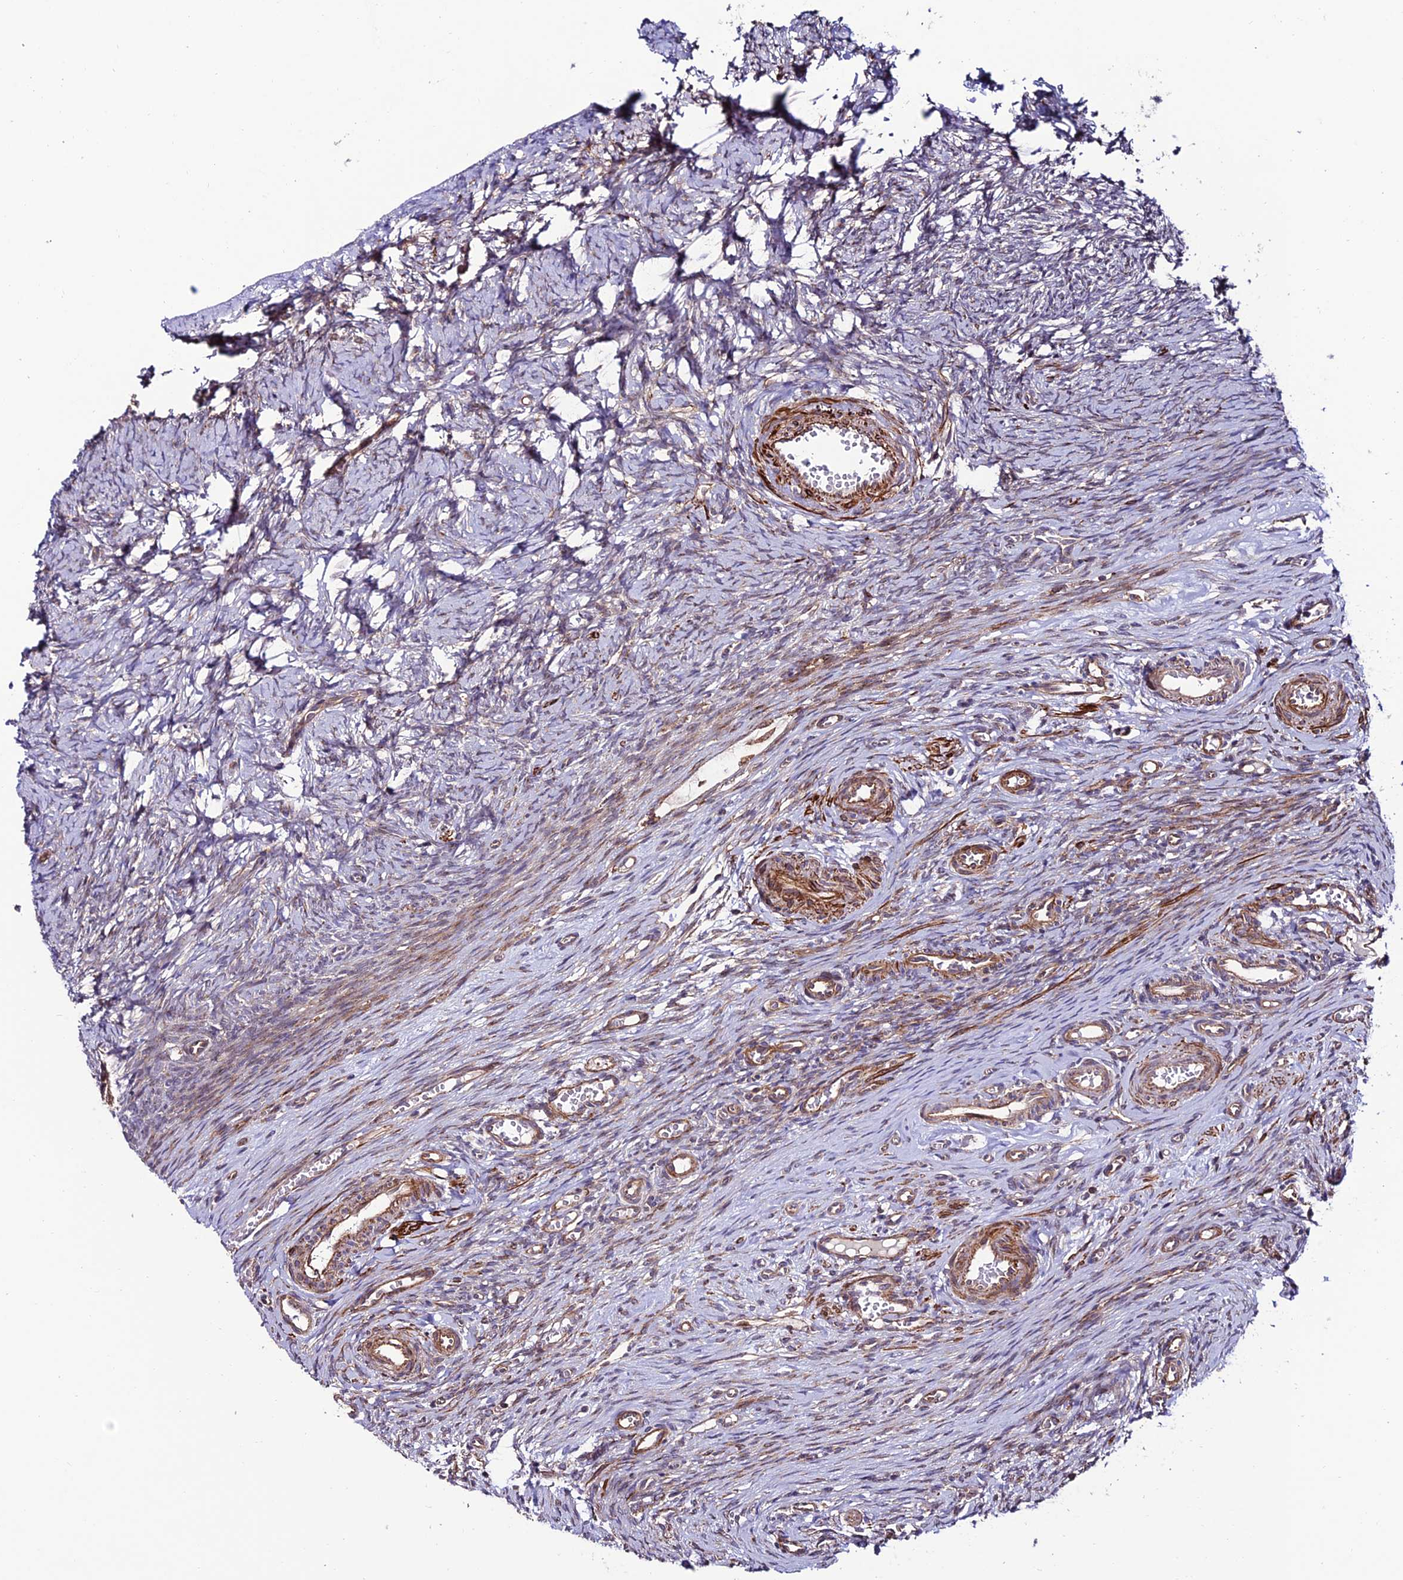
{"staining": {"intensity": "negative", "quantity": "none", "location": "none"}, "tissue": "ovary", "cell_type": "Follicle cells", "image_type": "normal", "snomed": [{"axis": "morphology", "description": "Adenocarcinoma, NOS"}, {"axis": "topography", "description": "Endometrium"}], "caption": "A high-resolution histopathology image shows immunohistochemistry (IHC) staining of normal ovary, which displays no significant expression in follicle cells.", "gene": "TNIP3", "patient": {"sex": "female", "age": 32}}